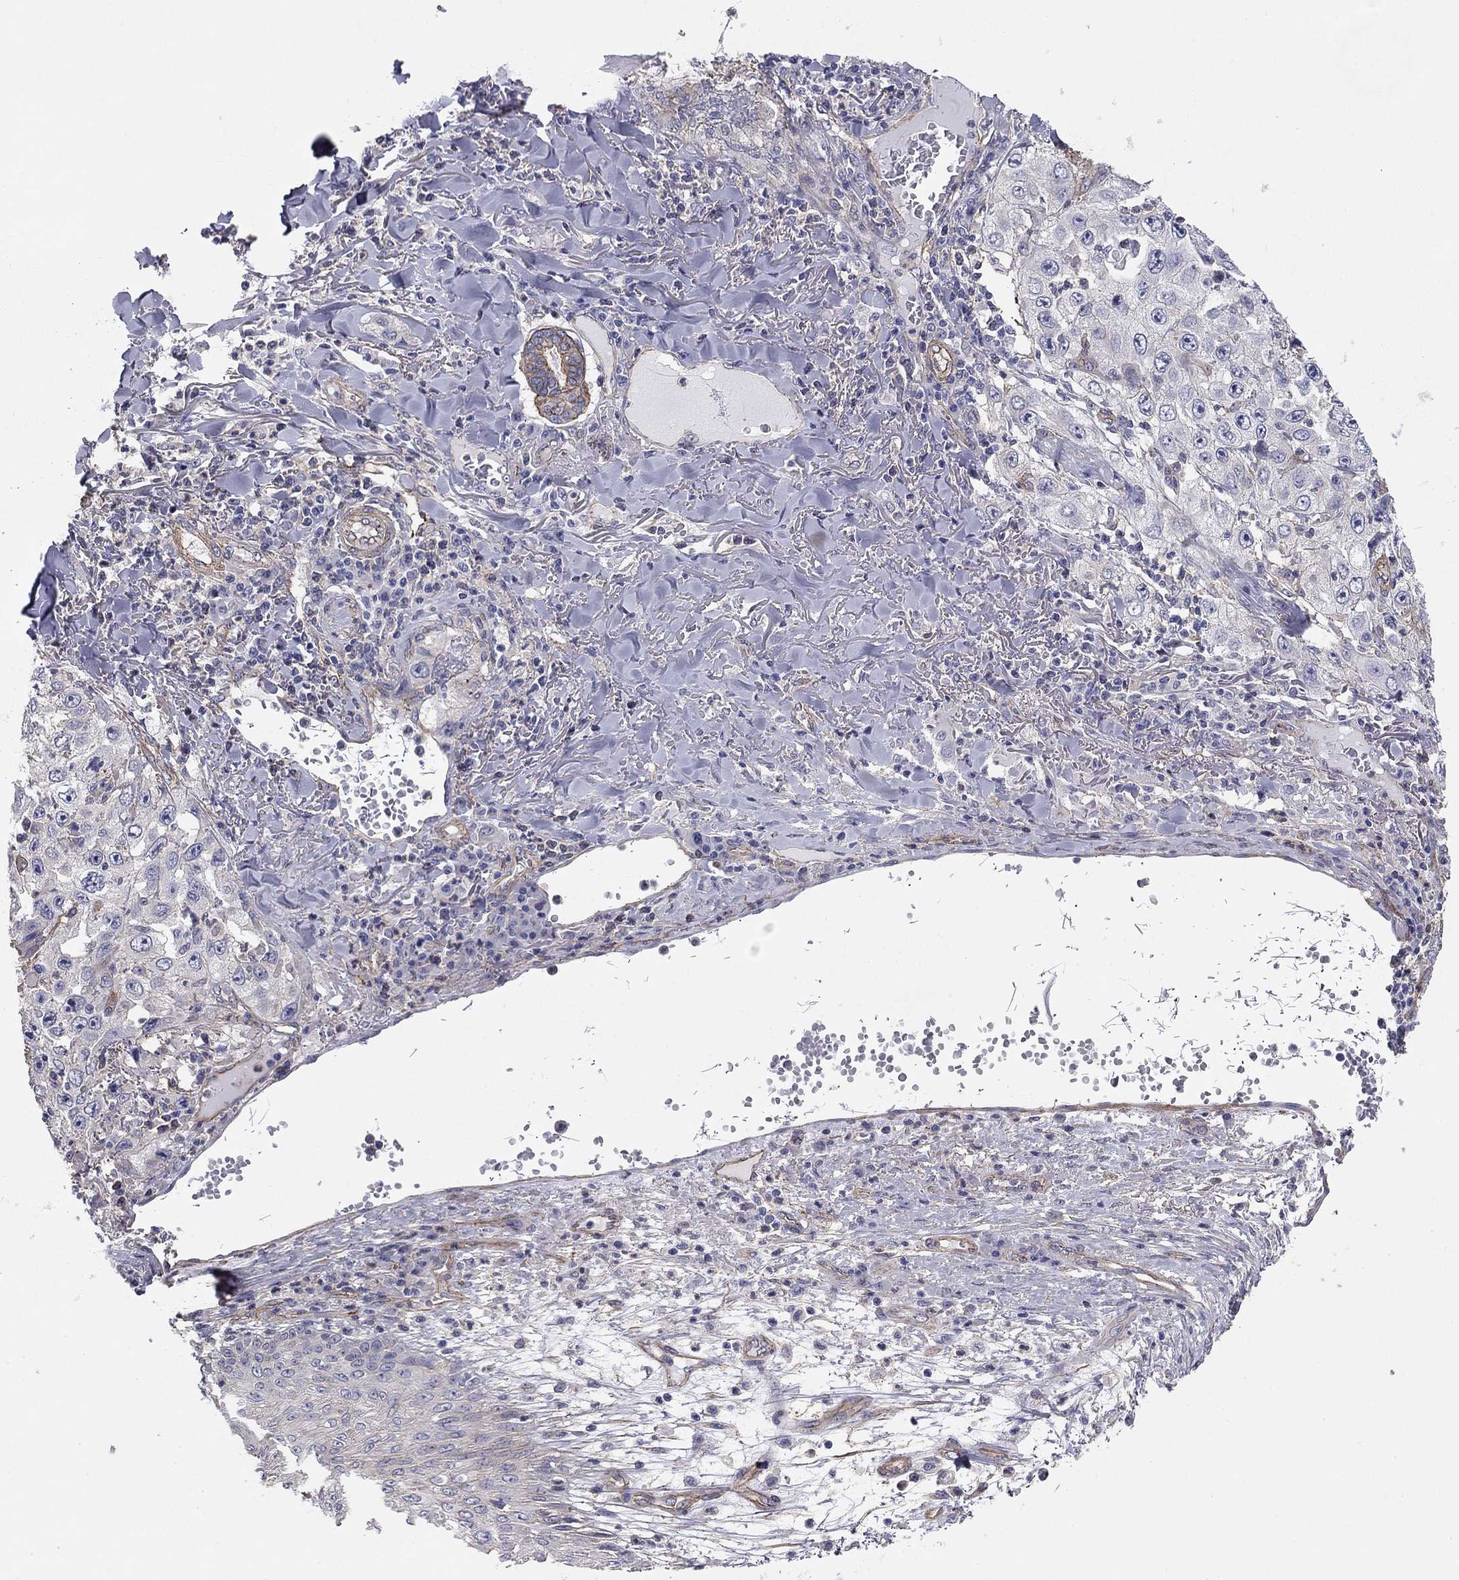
{"staining": {"intensity": "negative", "quantity": "none", "location": "none"}, "tissue": "skin cancer", "cell_type": "Tumor cells", "image_type": "cancer", "snomed": [{"axis": "morphology", "description": "Squamous cell carcinoma, NOS"}, {"axis": "topography", "description": "Skin"}], "caption": "The micrograph exhibits no staining of tumor cells in squamous cell carcinoma (skin). (Brightfield microscopy of DAB IHC at high magnification).", "gene": "TCHH", "patient": {"sex": "male", "age": 82}}